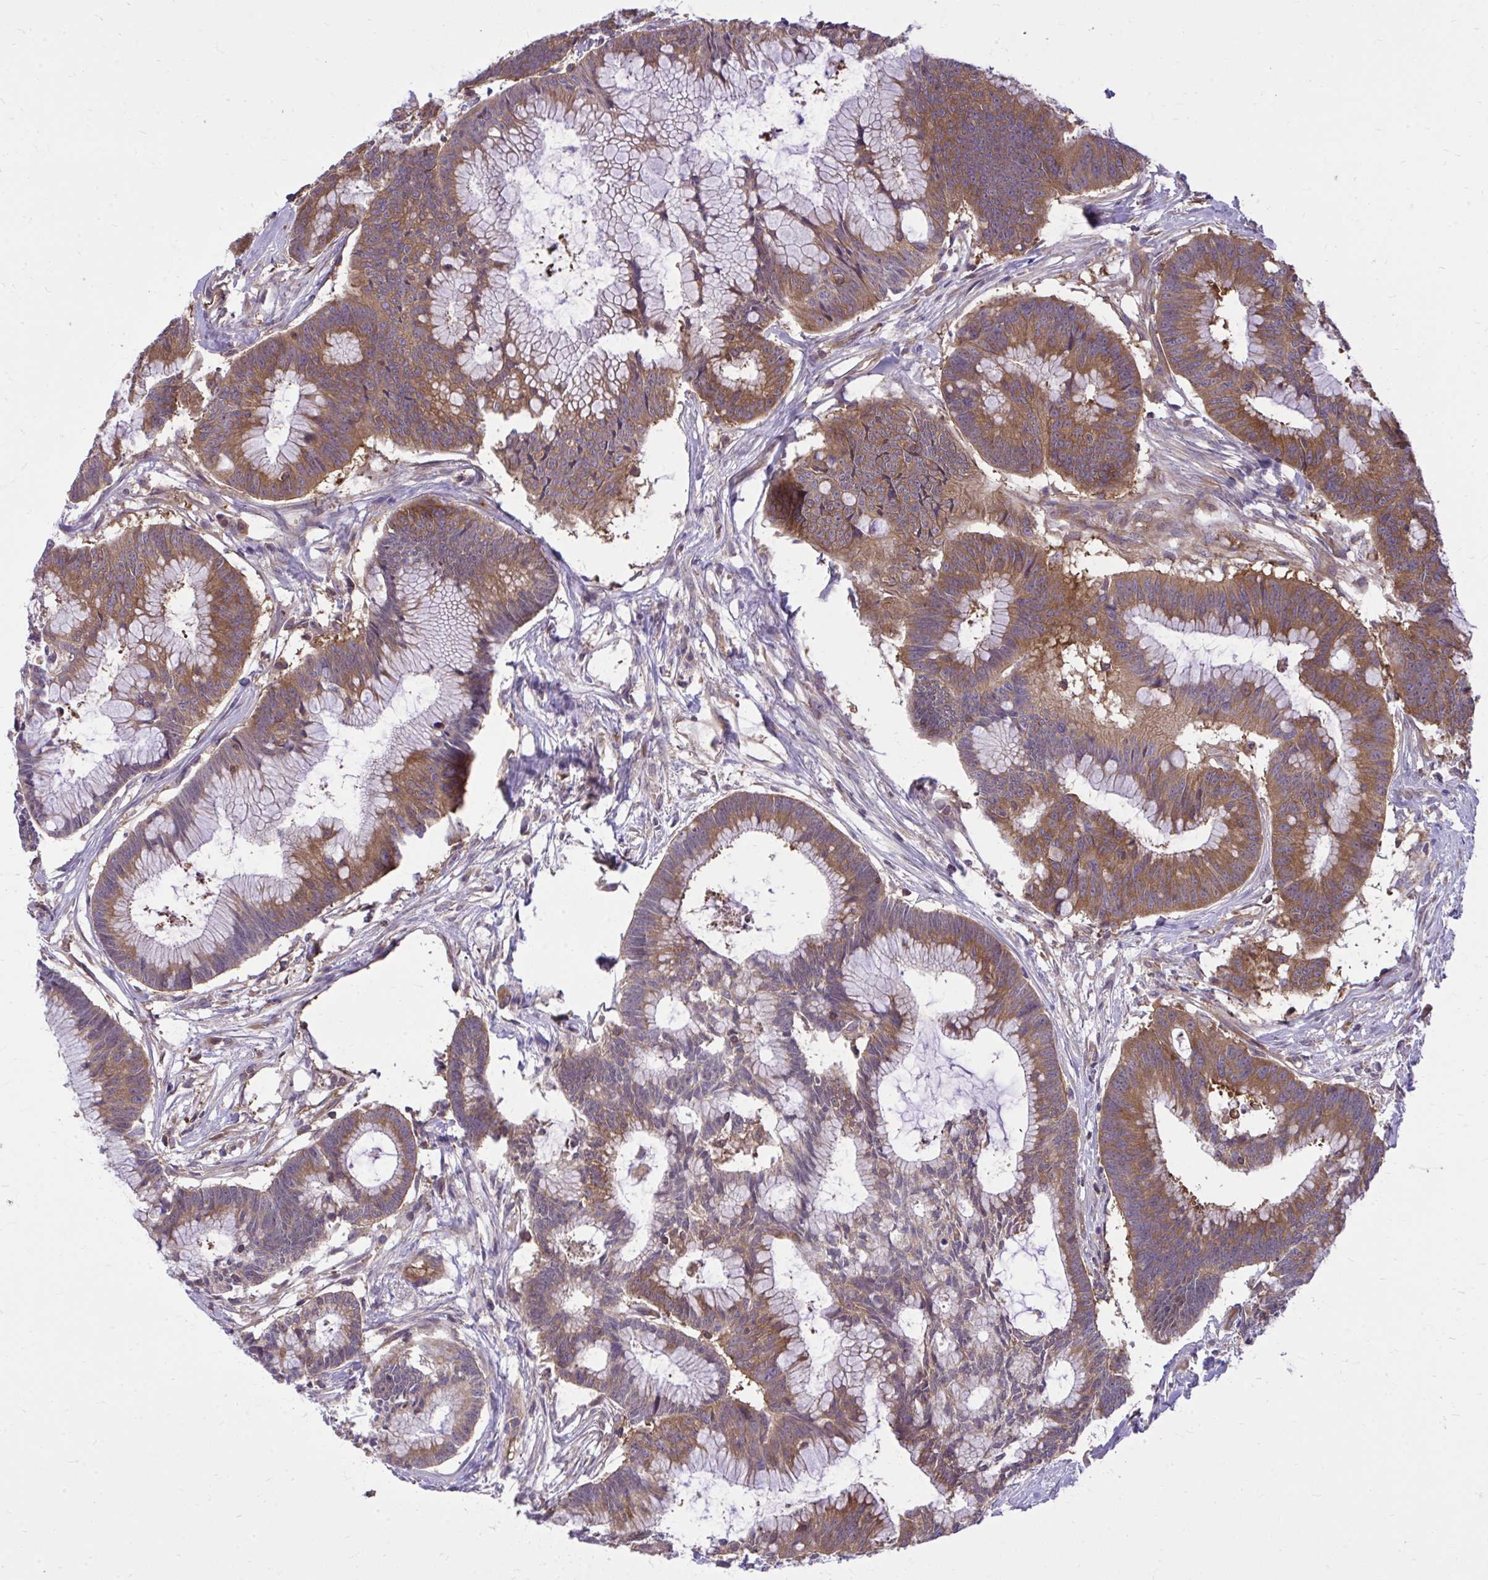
{"staining": {"intensity": "moderate", "quantity": ">75%", "location": "cytoplasmic/membranous"}, "tissue": "colorectal cancer", "cell_type": "Tumor cells", "image_type": "cancer", "snomed": [{"axis": "morphology", "description": "Adenocarcinoma, NOS"}, {"axis": "topography", "description": "Colon"}], "caption": "Immunohistochemistry (IHC) (DAB (3,3'-diaminobenzidine)) staining of human adenocarcinoma (colorectal) shows moderate cytoplasmic/membranous protein expression in about >75% of tumor cells.", "gene": "PPP5C", "patient": {"sex": "female", "age": 78}}